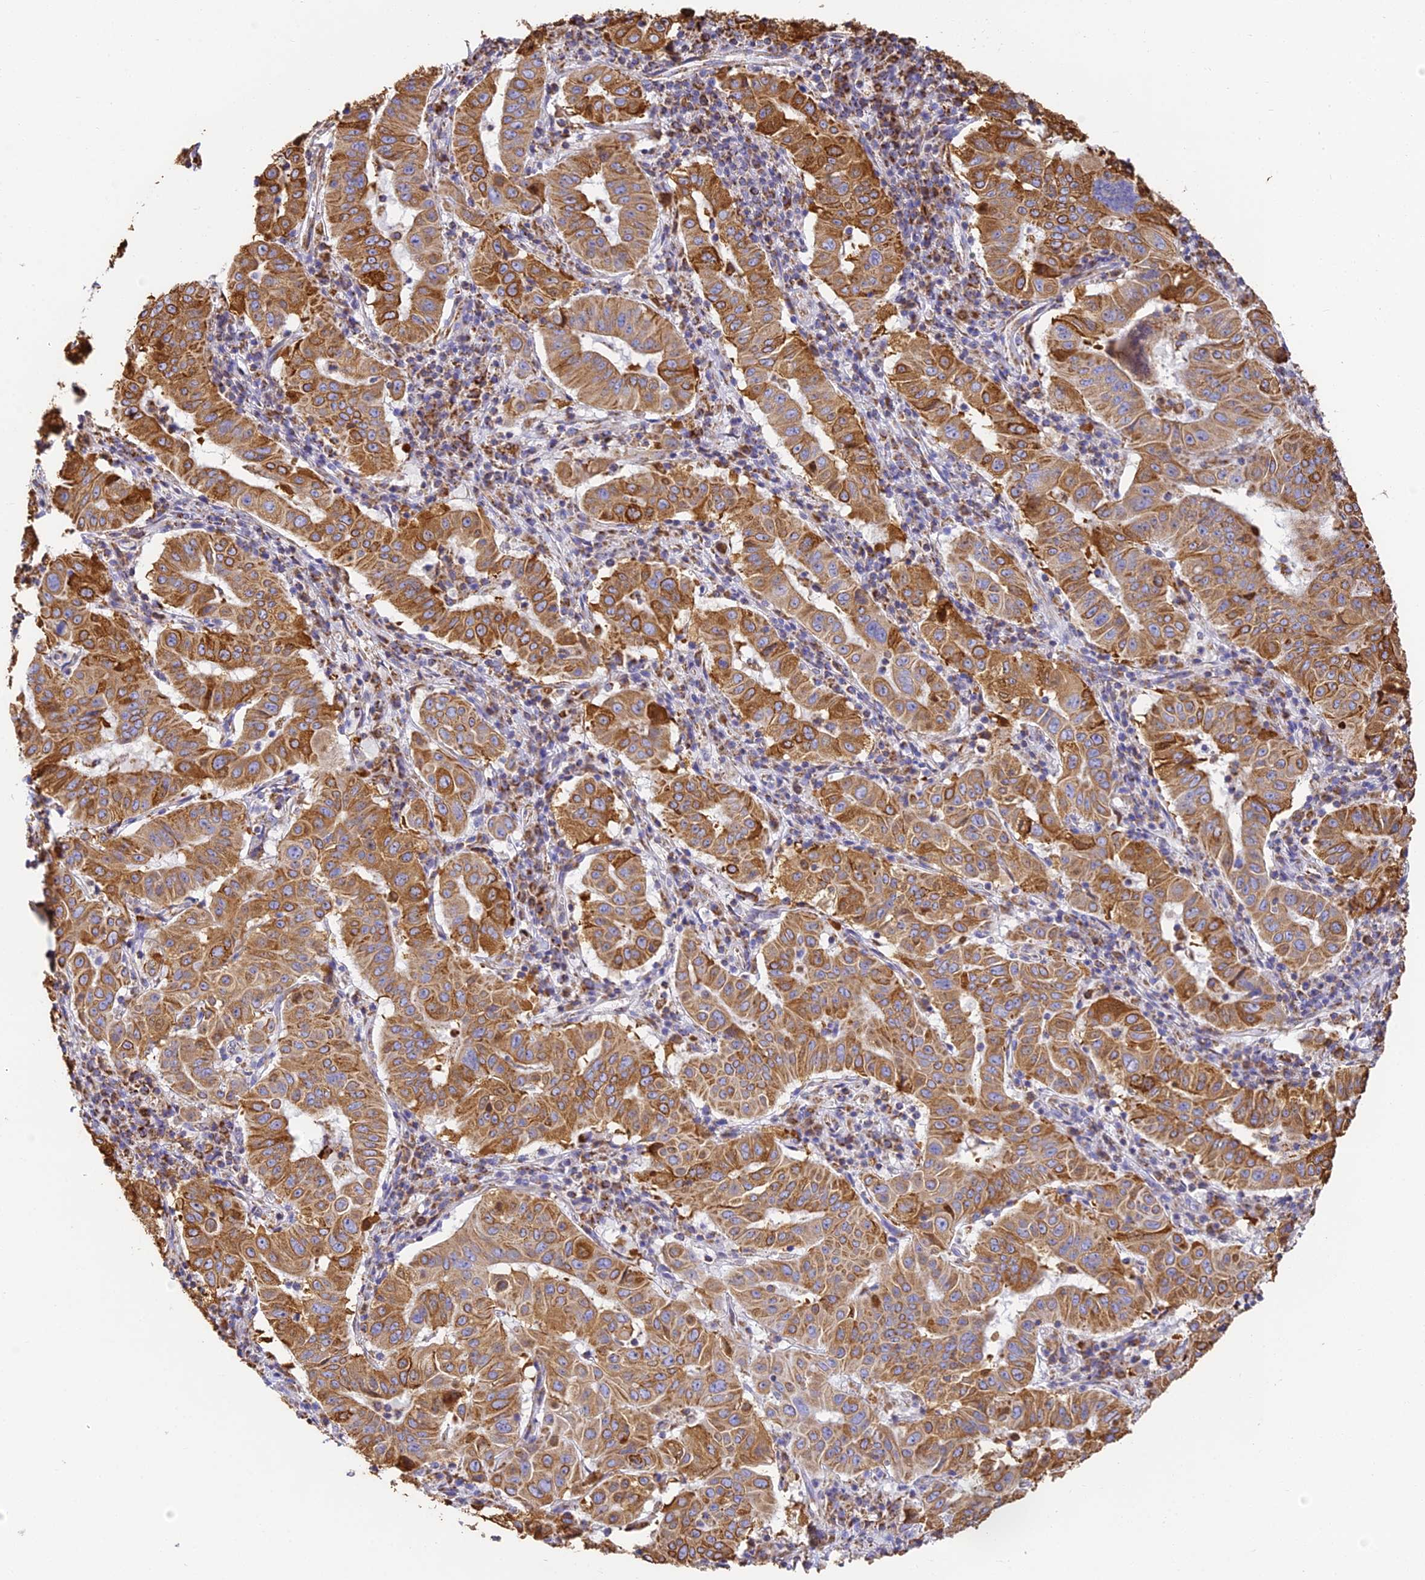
{"staining": {"intensity": "moderate", "quantity": ">75%", "location": "cytoplasmic/membranous"}, "tissue": "pancreatic cancer", "cell_type": "Tumor cells", "image_type": "cancer", "snomed": [{"axis": "morphology", "description": "Adenocarcinoma, NOS"}, {"axis": "topography", "description": "Pancreas"}], "caption": "Tumor cells display medium levels of moderate cytoplasmic/membranous expression in approximately >75% of cells in human adenocarcinoma (pancreatic). The protein is stained brown, and the nuclei are stained in blue (DAB IHC with brightfield microscopy, high magnification).", "gene": "COX6C", "patient": {"sex": "male", "age": 63}}